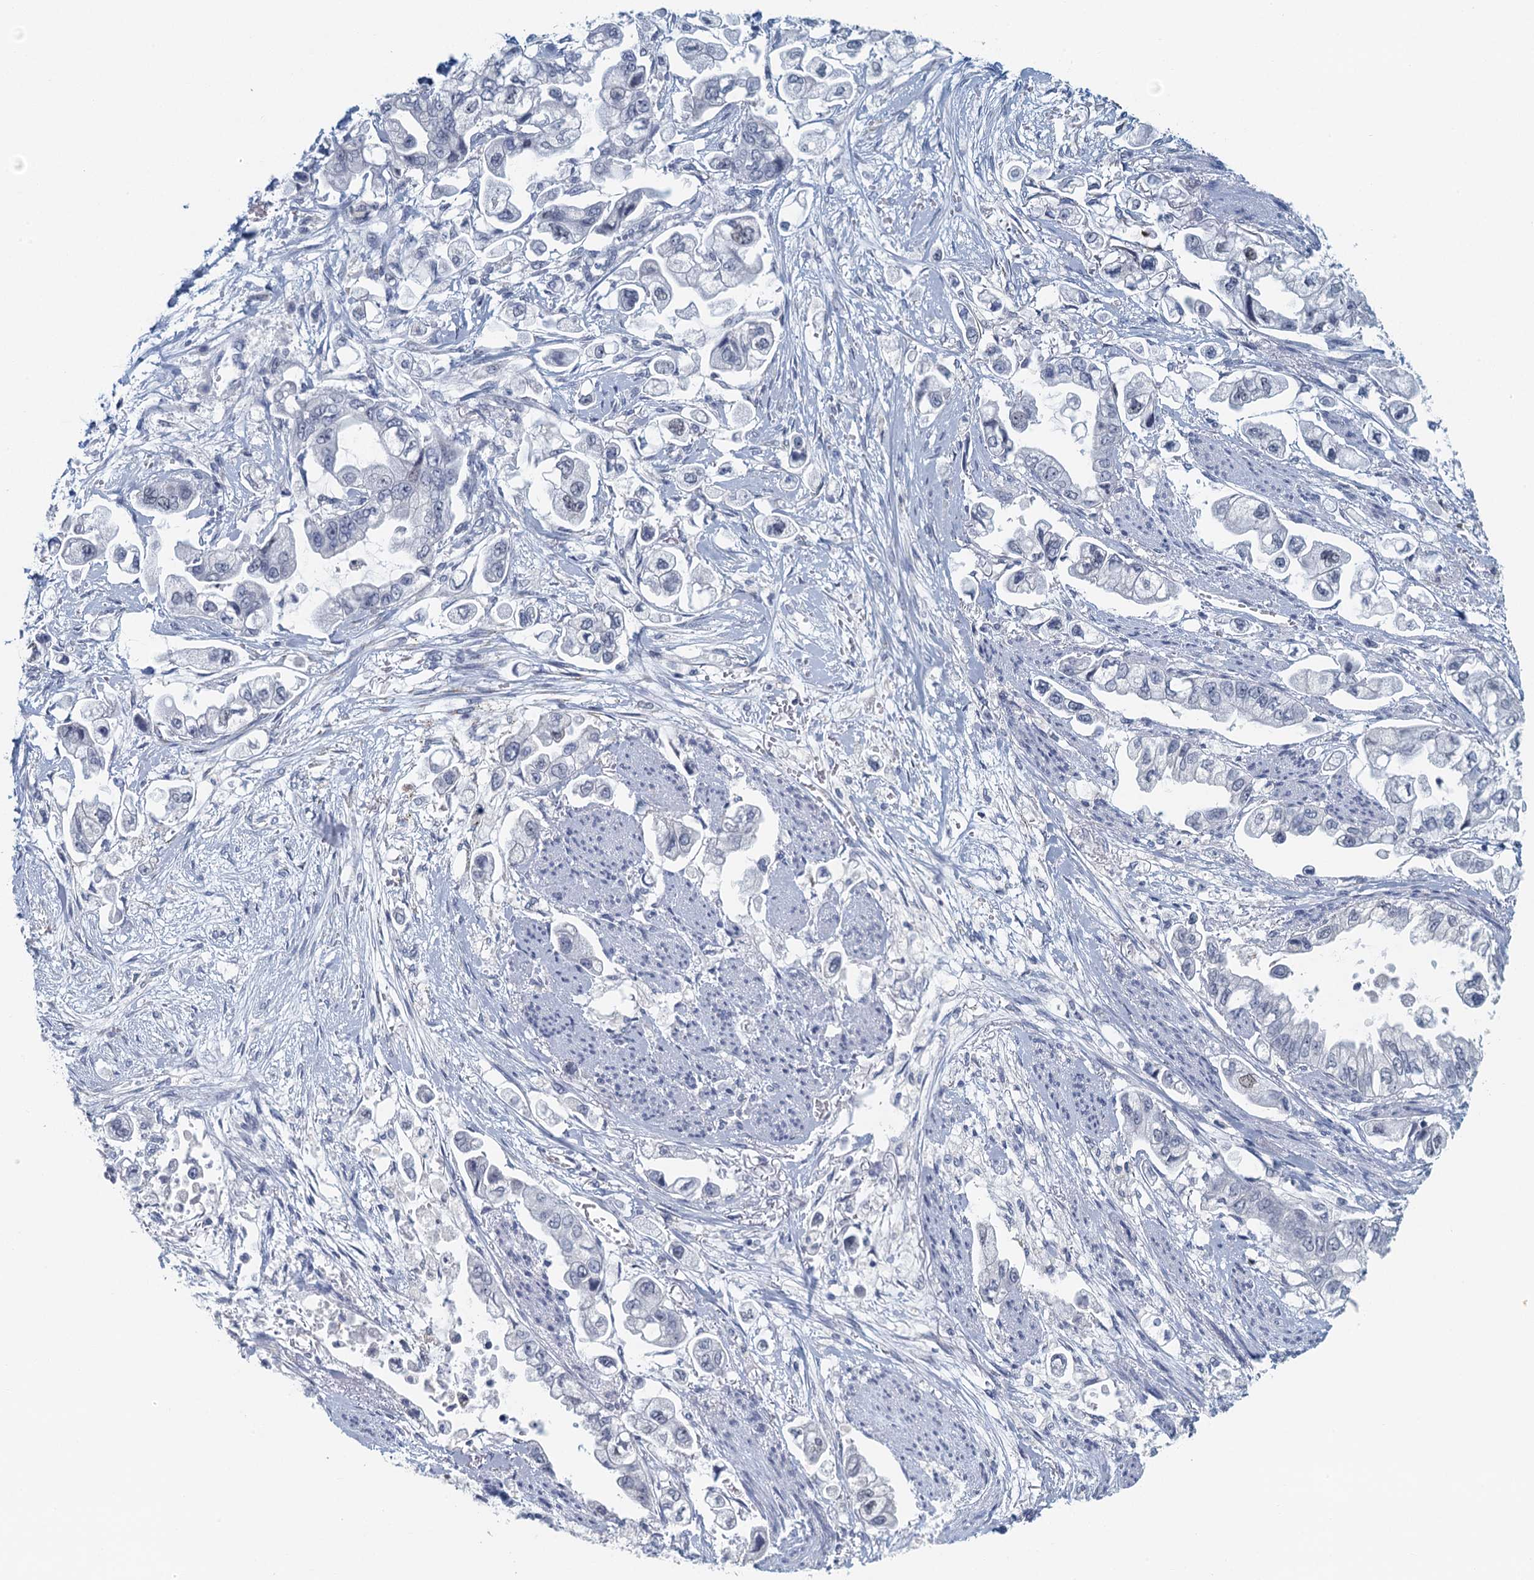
{"staining": {"intensity": "negative", "quantity": "none", "location": "none"}, "tissue": "stomach cancer", "cell_type": "Tumor cells", "image_type": "cancer", "snomed": [{"axis": "morphology", "description": "Adenocarcinoma, NOS"}, {"axis": "topography", "description": "Stomach"}], "caption": "Stomach cancer (adenocarcinoma) stained for a protein using immunohistochemistry exhibits no staining tumor cells.", "gene": "TTLL9", "patient": {"sex": "male", "age": 62}}